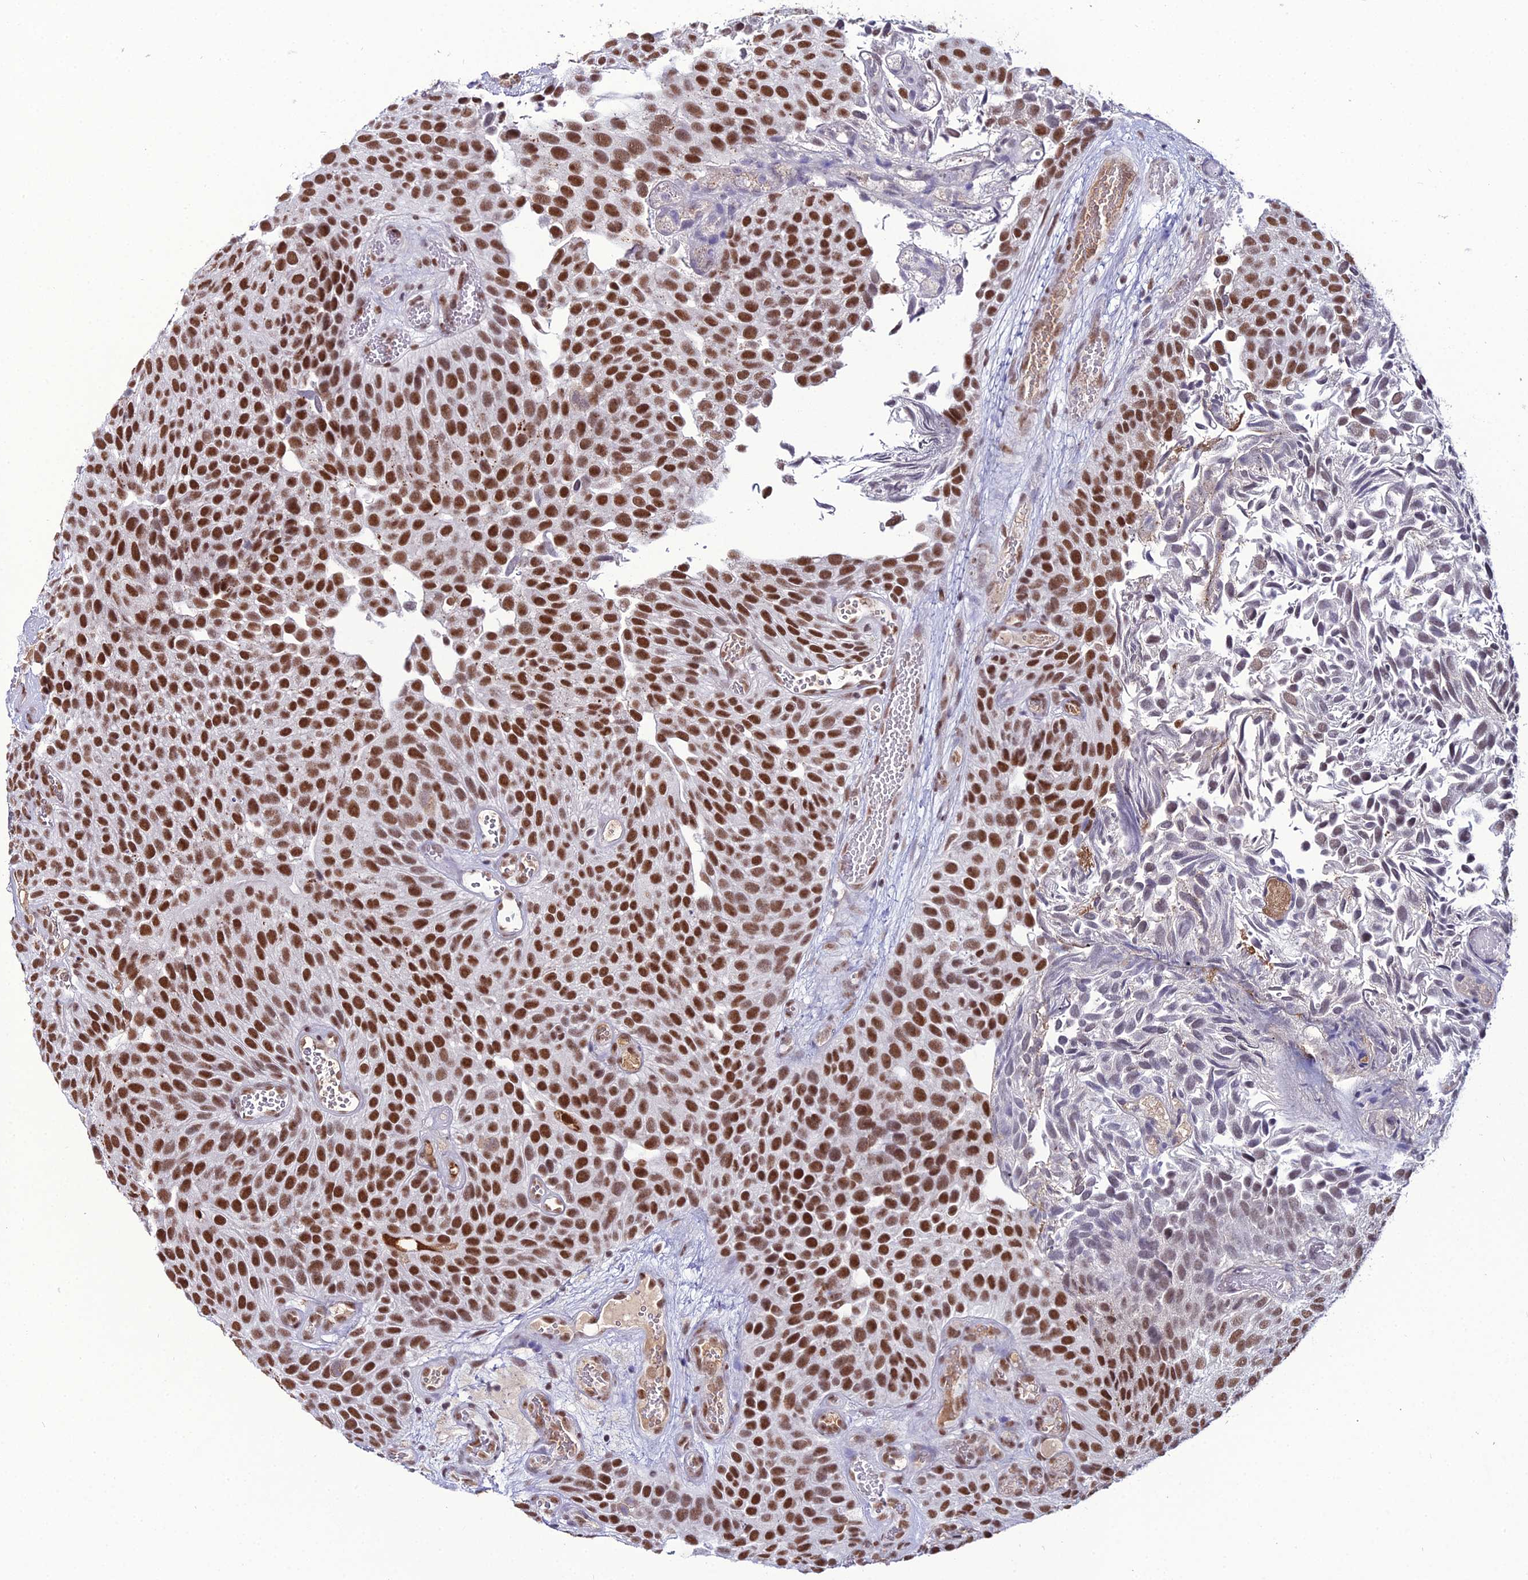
{"staining": {"intensity": "strong", "quantity": ">75%", "location": "nuclear"}, "tissue": "urothelial cancer", "cell_type": "Tumor cells", "image_type": "cancer", "snomed": [{"axis": "morphology", "description": "Urothelial carcinoma, Low grade"}, {"axis": "topography", "description": "Urinary bladder"}], "caption": "Immunohistochemistry photomicrograph of low-grade urothelial carcinoma stained for a protein (brown), which reveals high levels of strong nuclear positivity in about >75% of tumor cells.", "gene": "RBM12", "patient": {"sex": "male", "age": 89}}